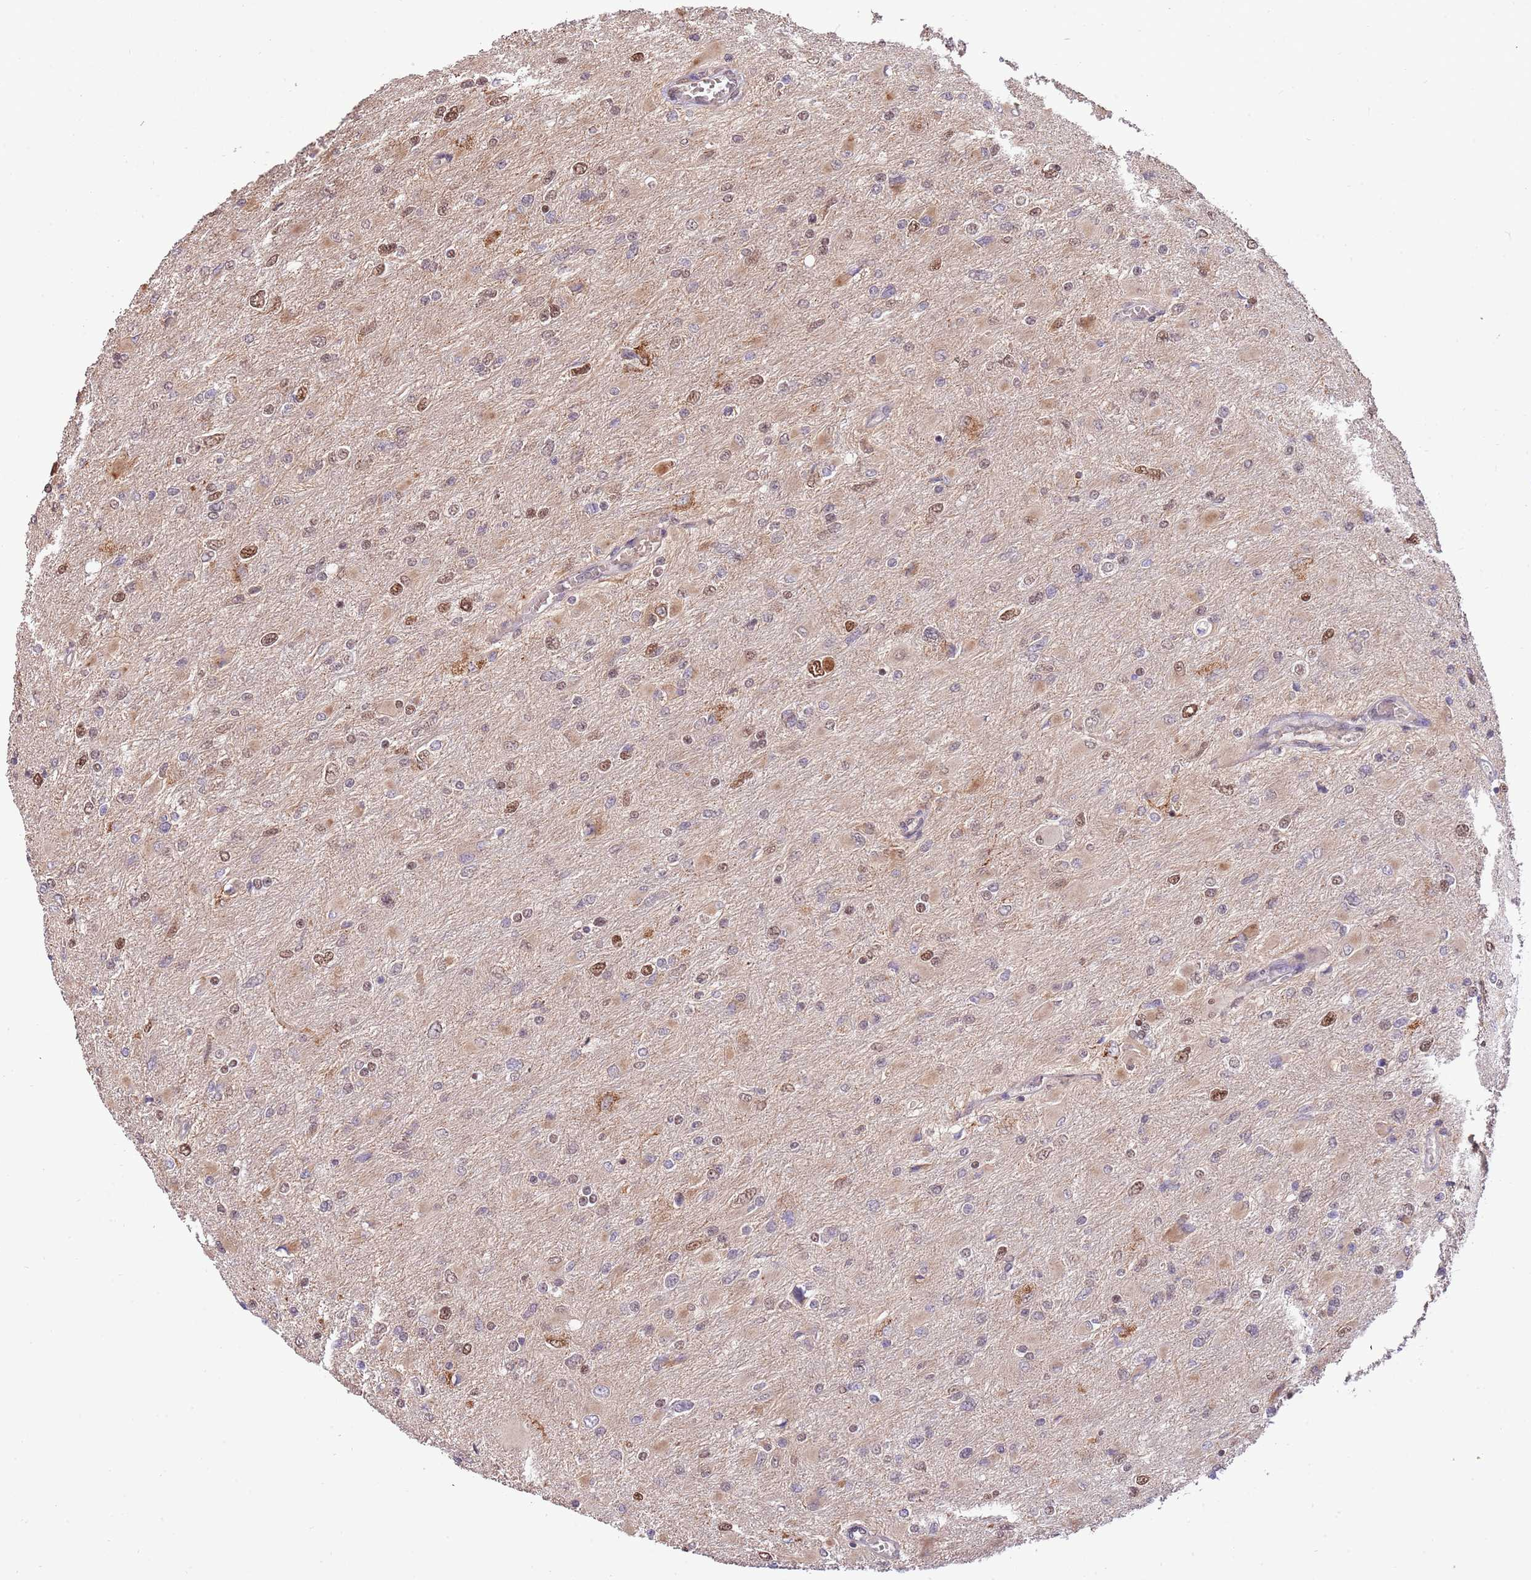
{"staining": {"intensity": "strong", "quantity": "<25%", "location": "nuclear"}, "tissue": "glioma", "cell_type": "Tumor cells", "image_type": "cancer", "snomed": [{"axis": "morphology", "description": "Glioma, malignant, High grade"}, {"axis": "topography", "description": "Cerebral cortex"}], "caption": "Glioma was stained to show a protein in brown. There is medium levels of strong nuclear expression in about <25% of tumor cells.", "gene": "RIF1", "patient": {"sex": "female", "age": 36}}